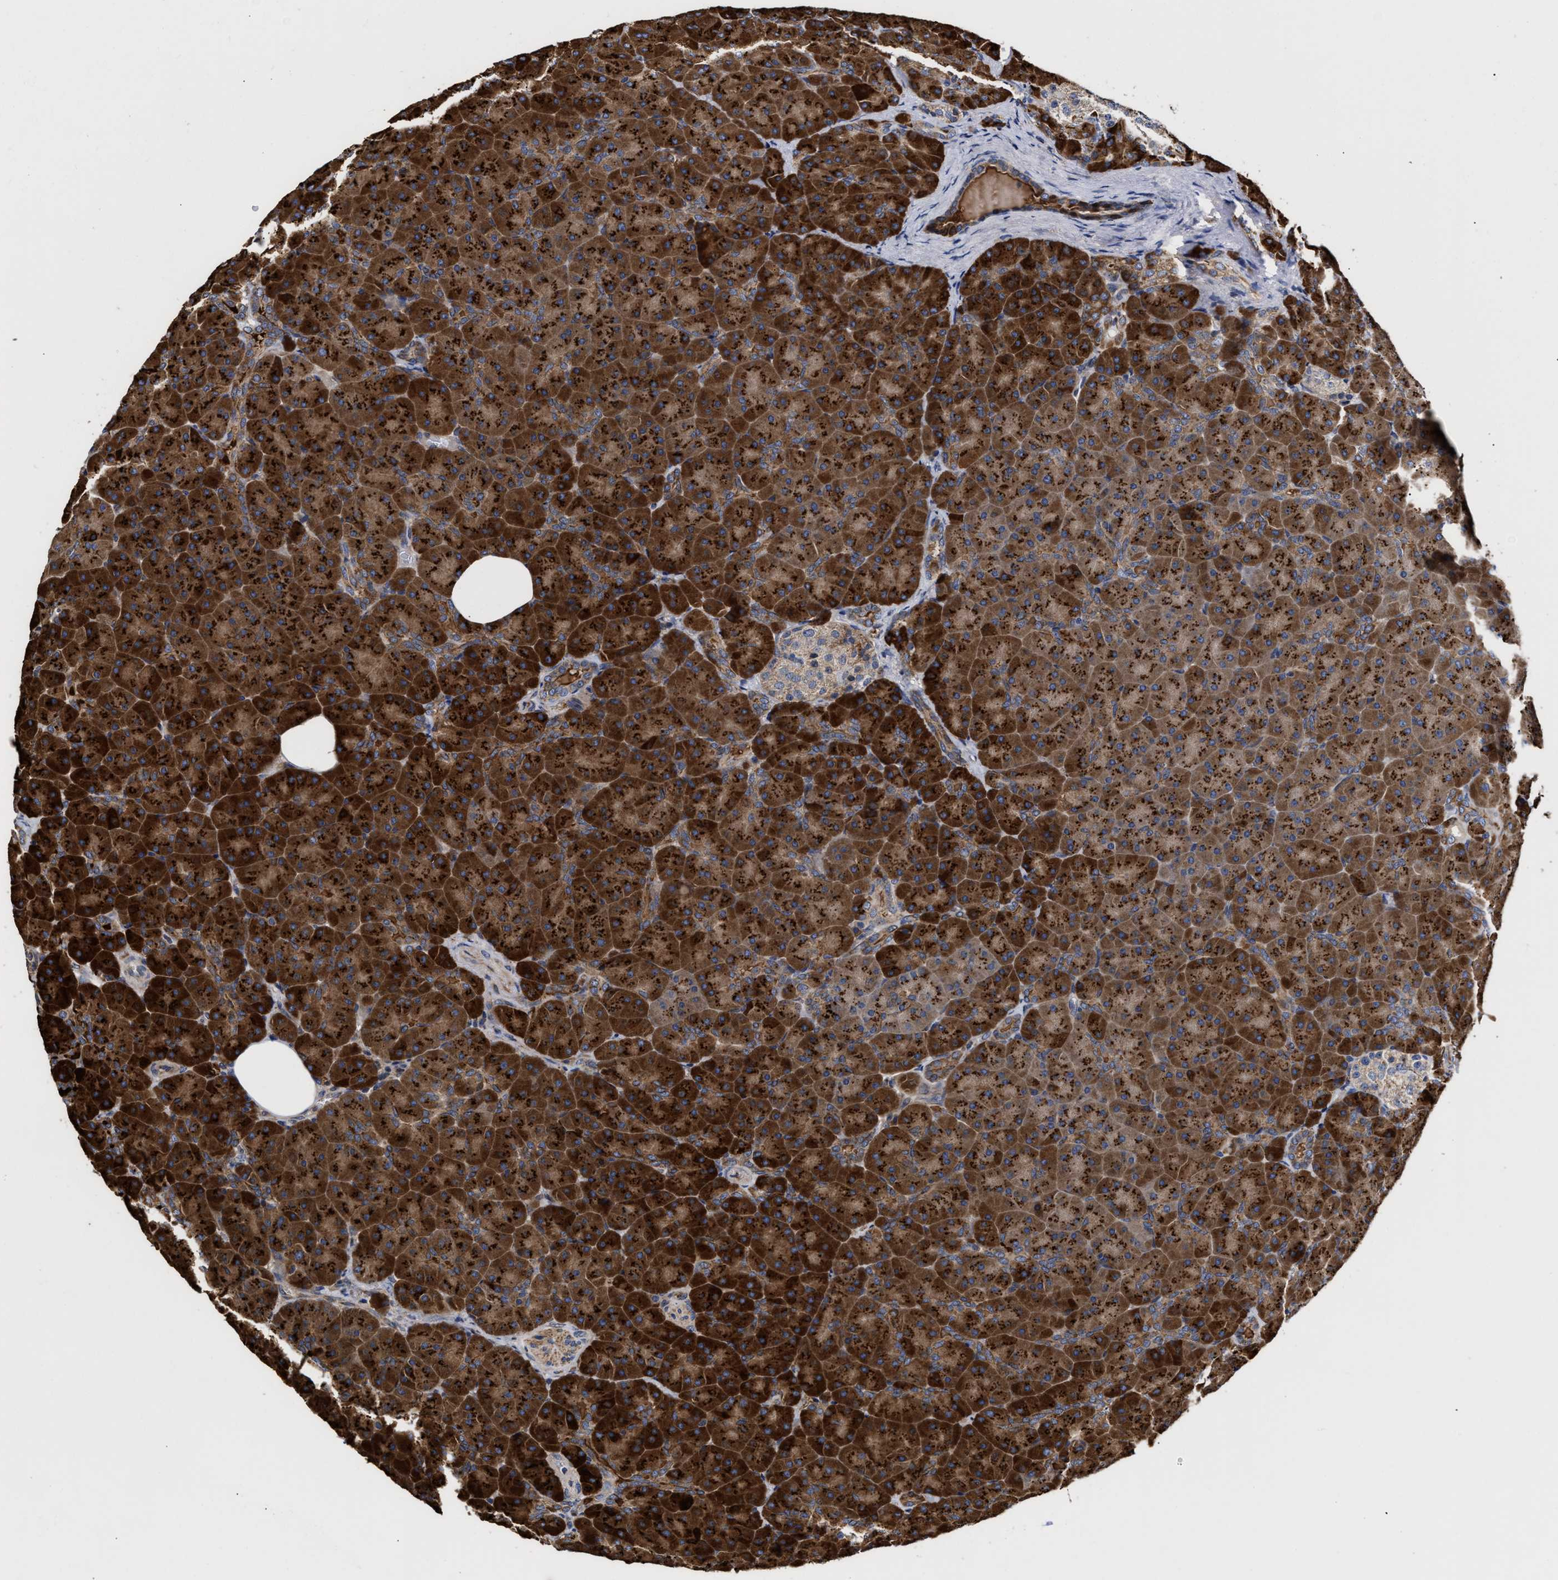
{"staining": {"intensity": "strong", "quantity": ">75%", "location": "cytoplasmic/membranous"}, "tissue": "pancreas", "cell_type": "Exocrine glandular cells", "image_type": "normal", "snomed": [{"axis": "morphology", "description": "Normal tissue, NOS"}, {"axis": "topography", "description": "Pancreas"}], "caption": "An image of human pancreas stained for a protein reveals strong cytoplasmic/membranous brown staining in exocrine glandular cells. Using DAB (3,3'-diaminobenzidine) (brown) and hematoxylin (blue) stains, captured at high magnification using brightfield microscopy.", "gene": "MALSU1", "patient": {"sex": "male", "age": 66}}